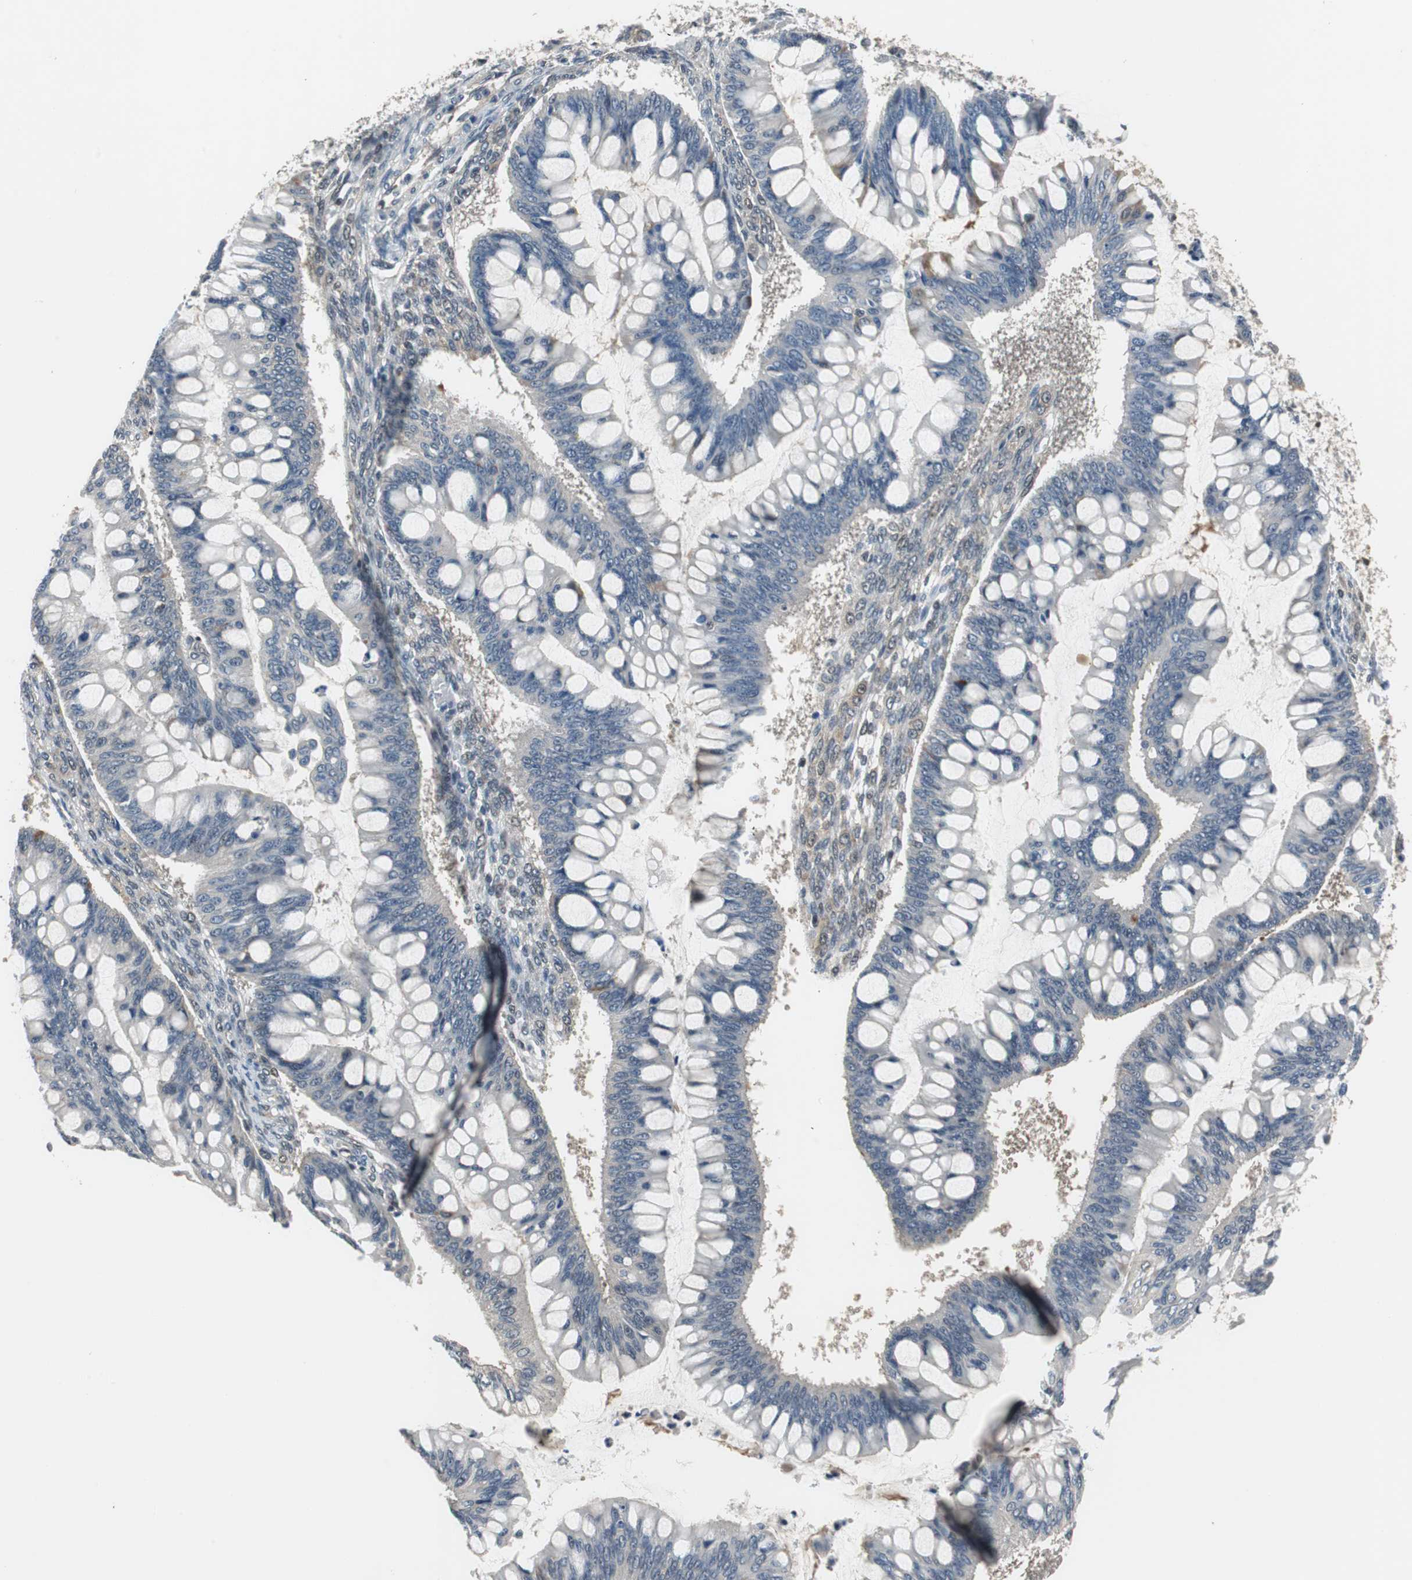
{"staining": {"intensity": "negative", "quantity": "none", "location": "none"}, "tissue": "ovarian cancer", "cell_type": "Tumor cells", "image_type": "cancer", "snomed": [{"axis": "morphology", "description": "Cystadenocarcinoma, mucinous, NOS"}, {"axis": "topography", "description": "Ovary"}], "caption": "An image of human ovarian cancer (mucinous cystadenocarcinoma) is negative for staining in tumor cells.", "gene": "MAFB", "patient": {"sex": "female", "age": 73}}